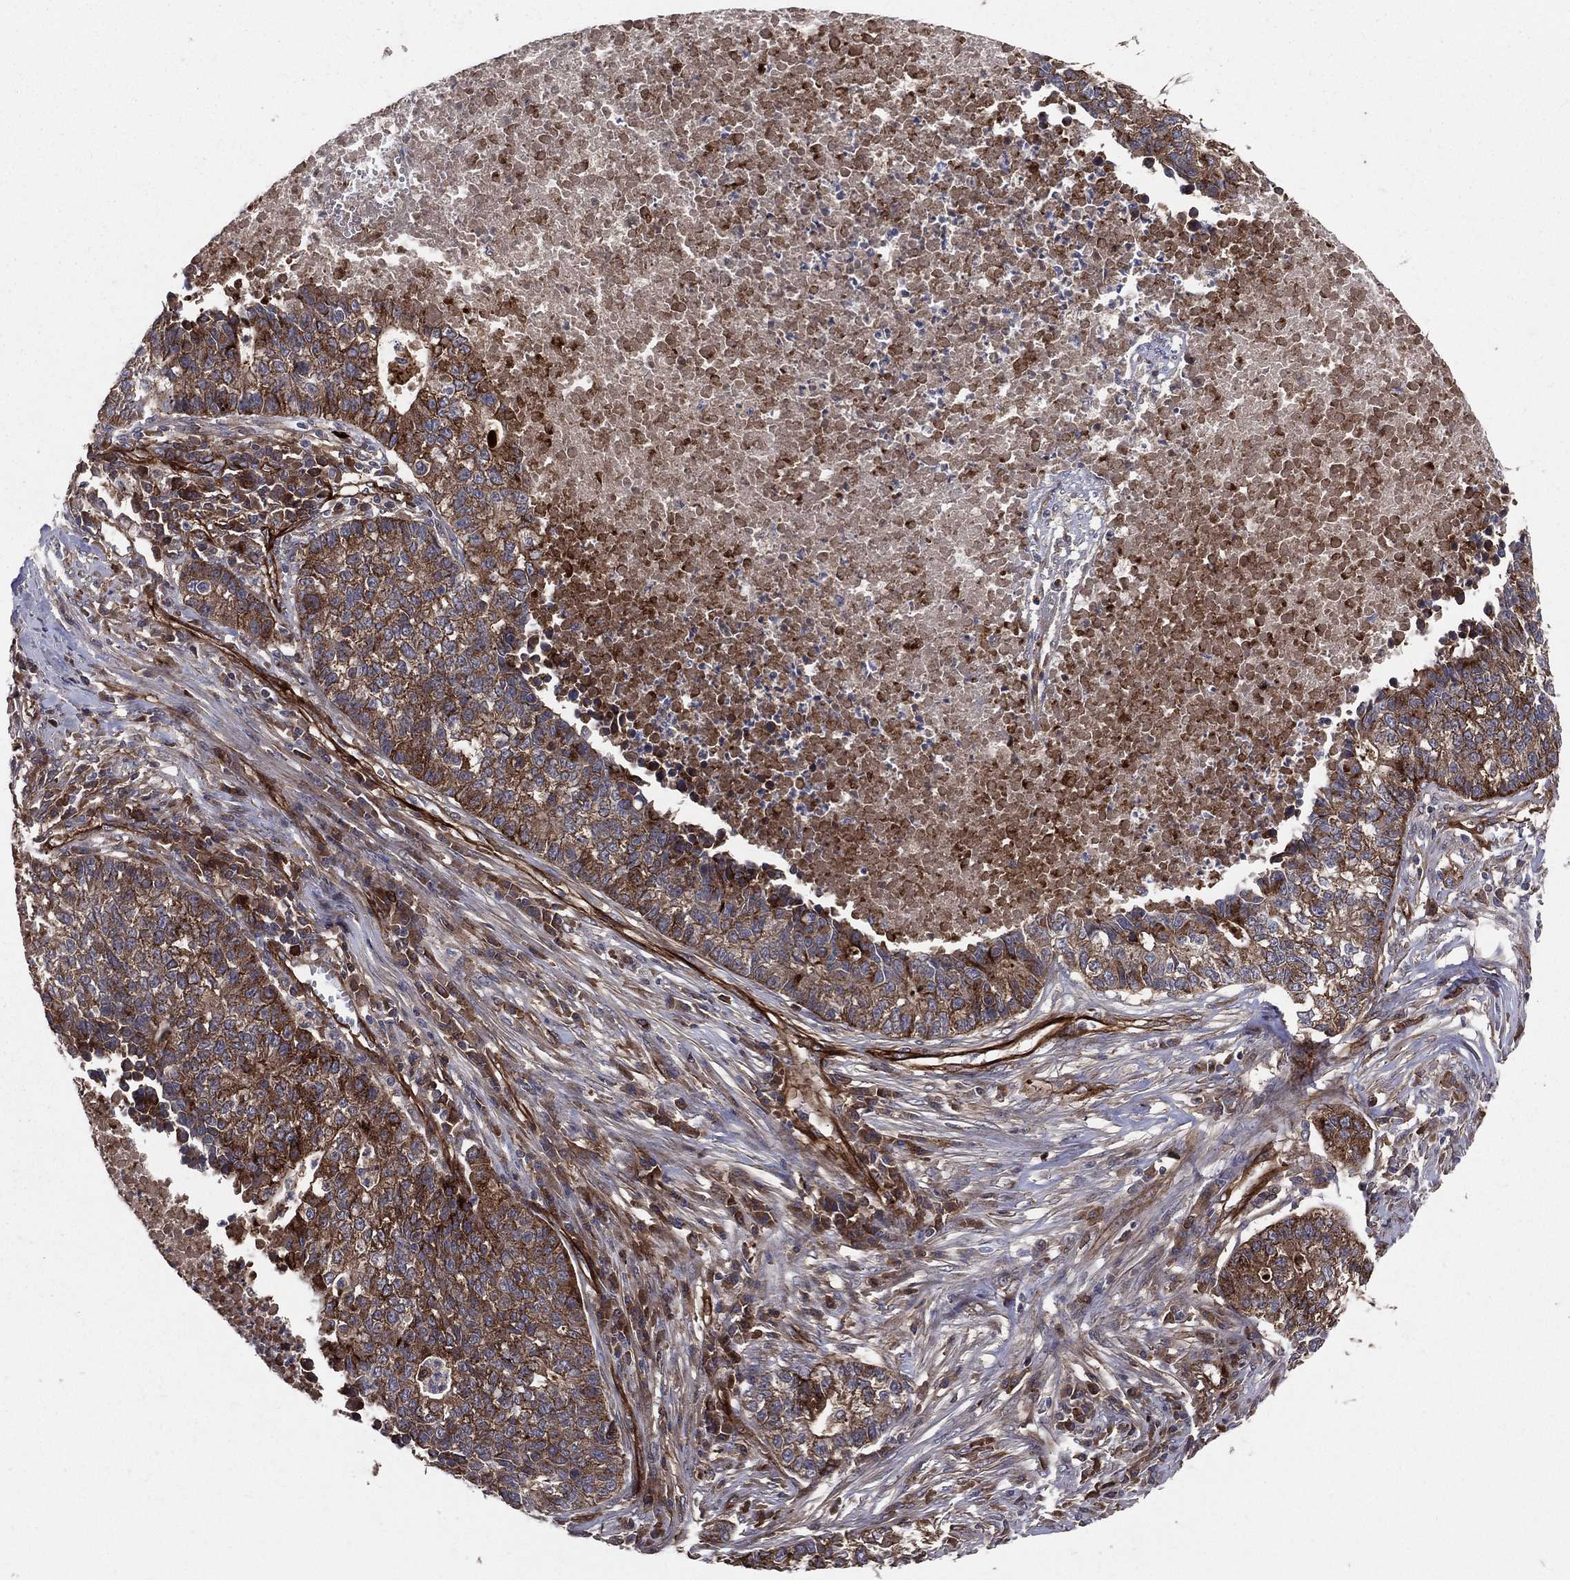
{"staining": {"intensity": "strong", "quantity": ">75%", "location": "cytoplasmic/membranous"}, "tissue": "lung cancer", "cell_type": "Tumor cells", "image_type": "cancer", "snomed": [{"axis": "morphology", "description": "Adenocarcinoma, NOS"}, {"axis": "topography", "description": "Lung"}], "caption": "Immunohistochemical staining of human lung cancer (adenocarcinoma) exhibits high levels of strong cytoplasmic/membranous positivity in about >75% of tumor cells. The protein is stained brown, and the nuclei are stained in blue (DAB IHC with brightfield microscopy, high magnification).", "gene": "ENTPD1", "patient": {"sex": "male", "age": 57}}